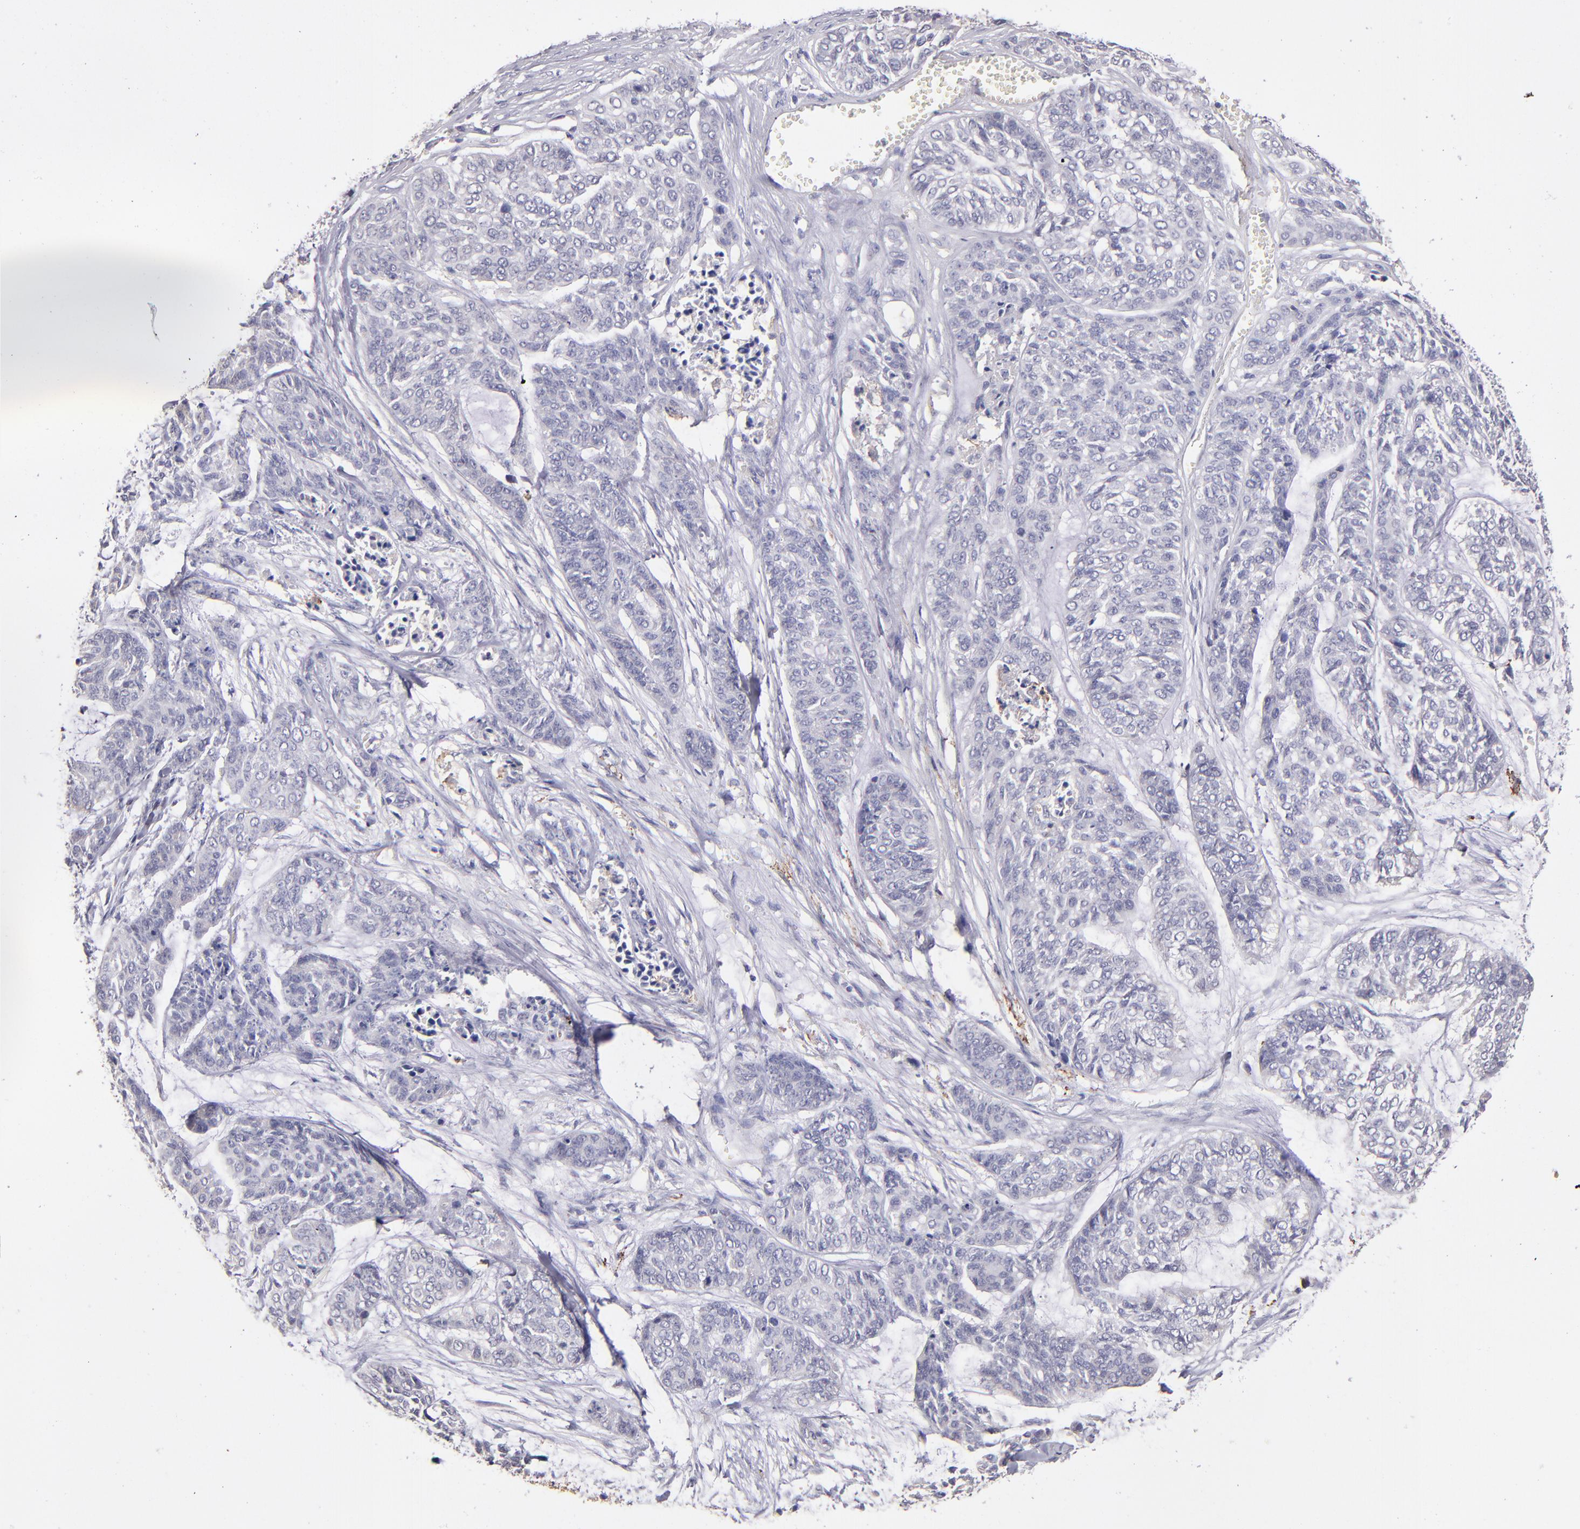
{"staining": {"intensity": "negative", "quantity": "none", "location": "none"}, "tissue": "skin cancer", "cell_type": "Tumor cells", "image_type": "cancer", "snomed": [{"axis": "morphology", "description": "Basal cell carcinoma"}, {"axis": "topography", "description": "Skin"}], "caption": "Immunohistochemistry (IHC) histopathology image of neoplastic tissue: basal cell carcinoma (skin) stained with DAB exhibits no significant protein positivity in tumor cells.", "gene": "GLDC", "patient": {"sex": "female", "age": 64}}